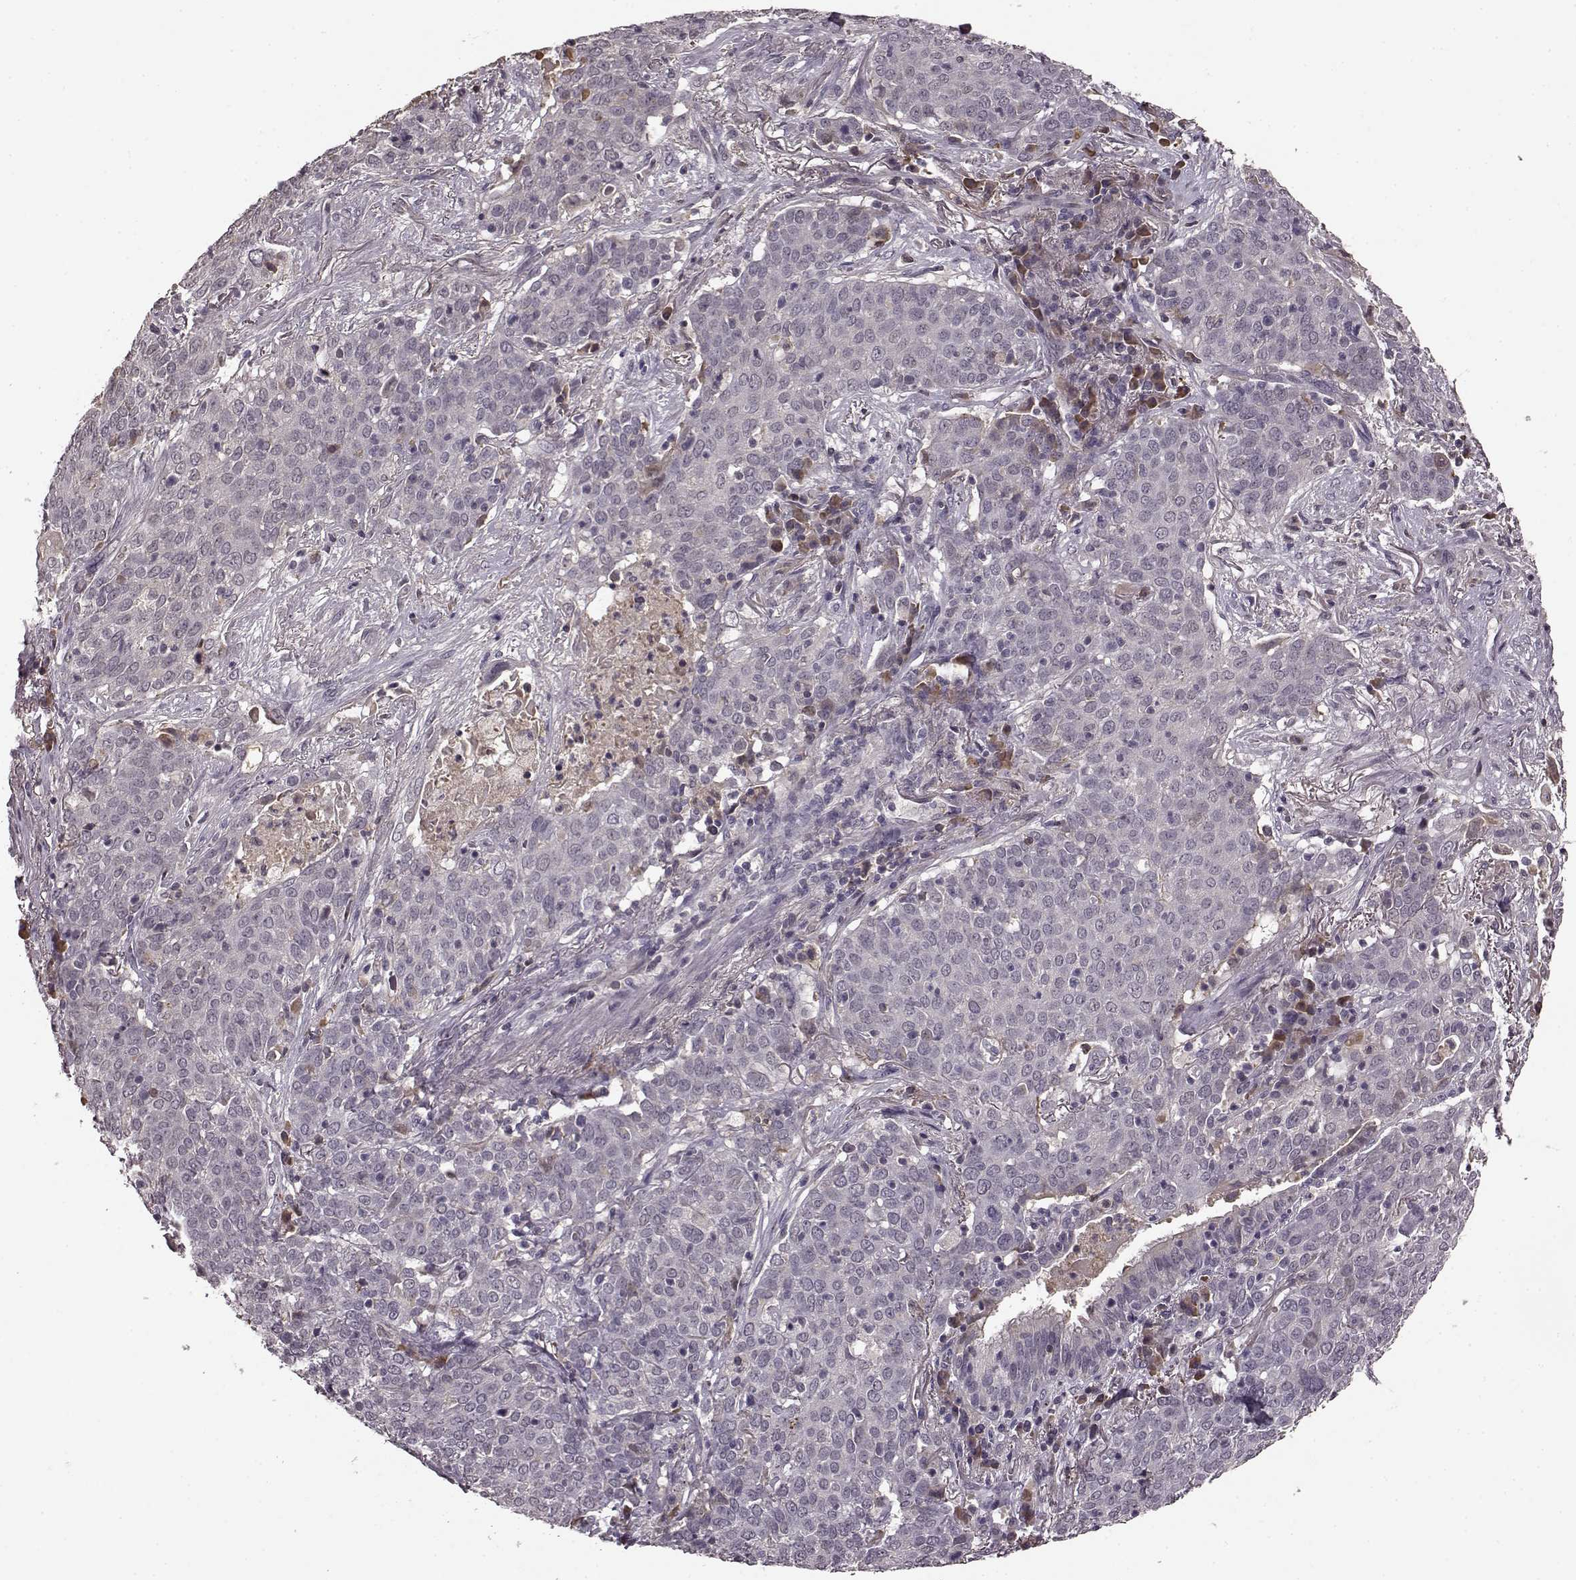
{"staining": {"intensity": "negative", "quantity": "none", "location": "none"}, "tissue": "lung cancer", "cell_type": "Tumor cells", "image_type": "cancer", "snomed": [{"axis": "morphology", "description": "Squamous cell carcinoma, NOS"}, {"axis": "topography", "description": "Lung"}], "caption": "High magnification brightfield microscopy of squamous cell carcinoma (lung) stained with DAB (brown) and counterstained with hematoxylin (blue): tumor cells show no significant positivity.", "gene": "NRL", "patient": {"sex": "male", "age": 82}}